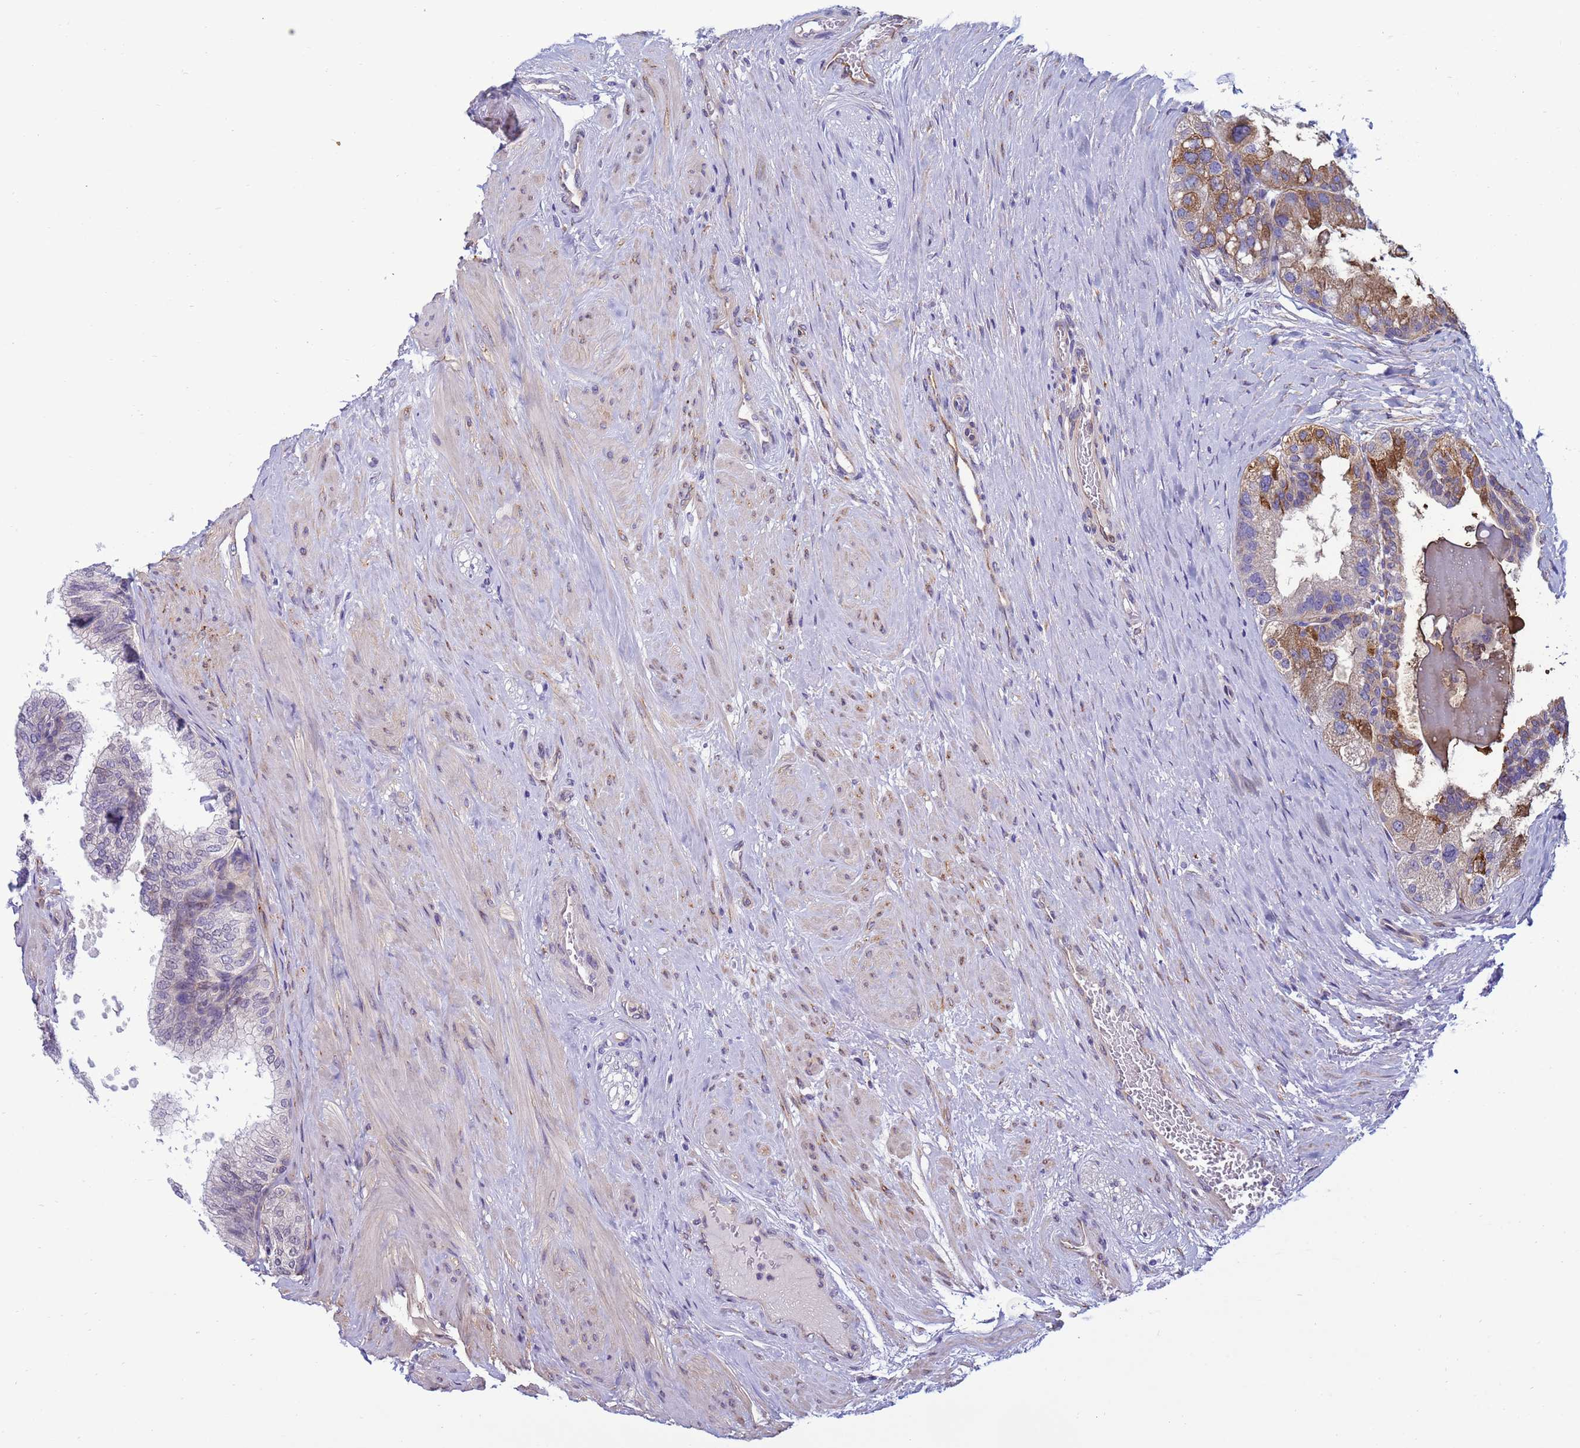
{"staining": {"intensity": "moderate", "quantity": "25%-75%", "location": "cytoplasmic/membranous"}, "tissue": "prostate", "cell_type": "Glandular cells", "image_type": "normal", "snomed": [{"axis": "morphology", "description": "Normal tissue, NOS"}, {"axis": "topography", "description": "Prostate"}], "caption": "Immunohistochemistry (DAB (3,3'-diaminobenzidine)) staining of normal human prostate exhibits moderate cytoplasmic/membranous protein staining in approximately 25%-75% of glandular cells.", "gene": "TRPC6", "patient": {"sex": "male", "age": 60}}